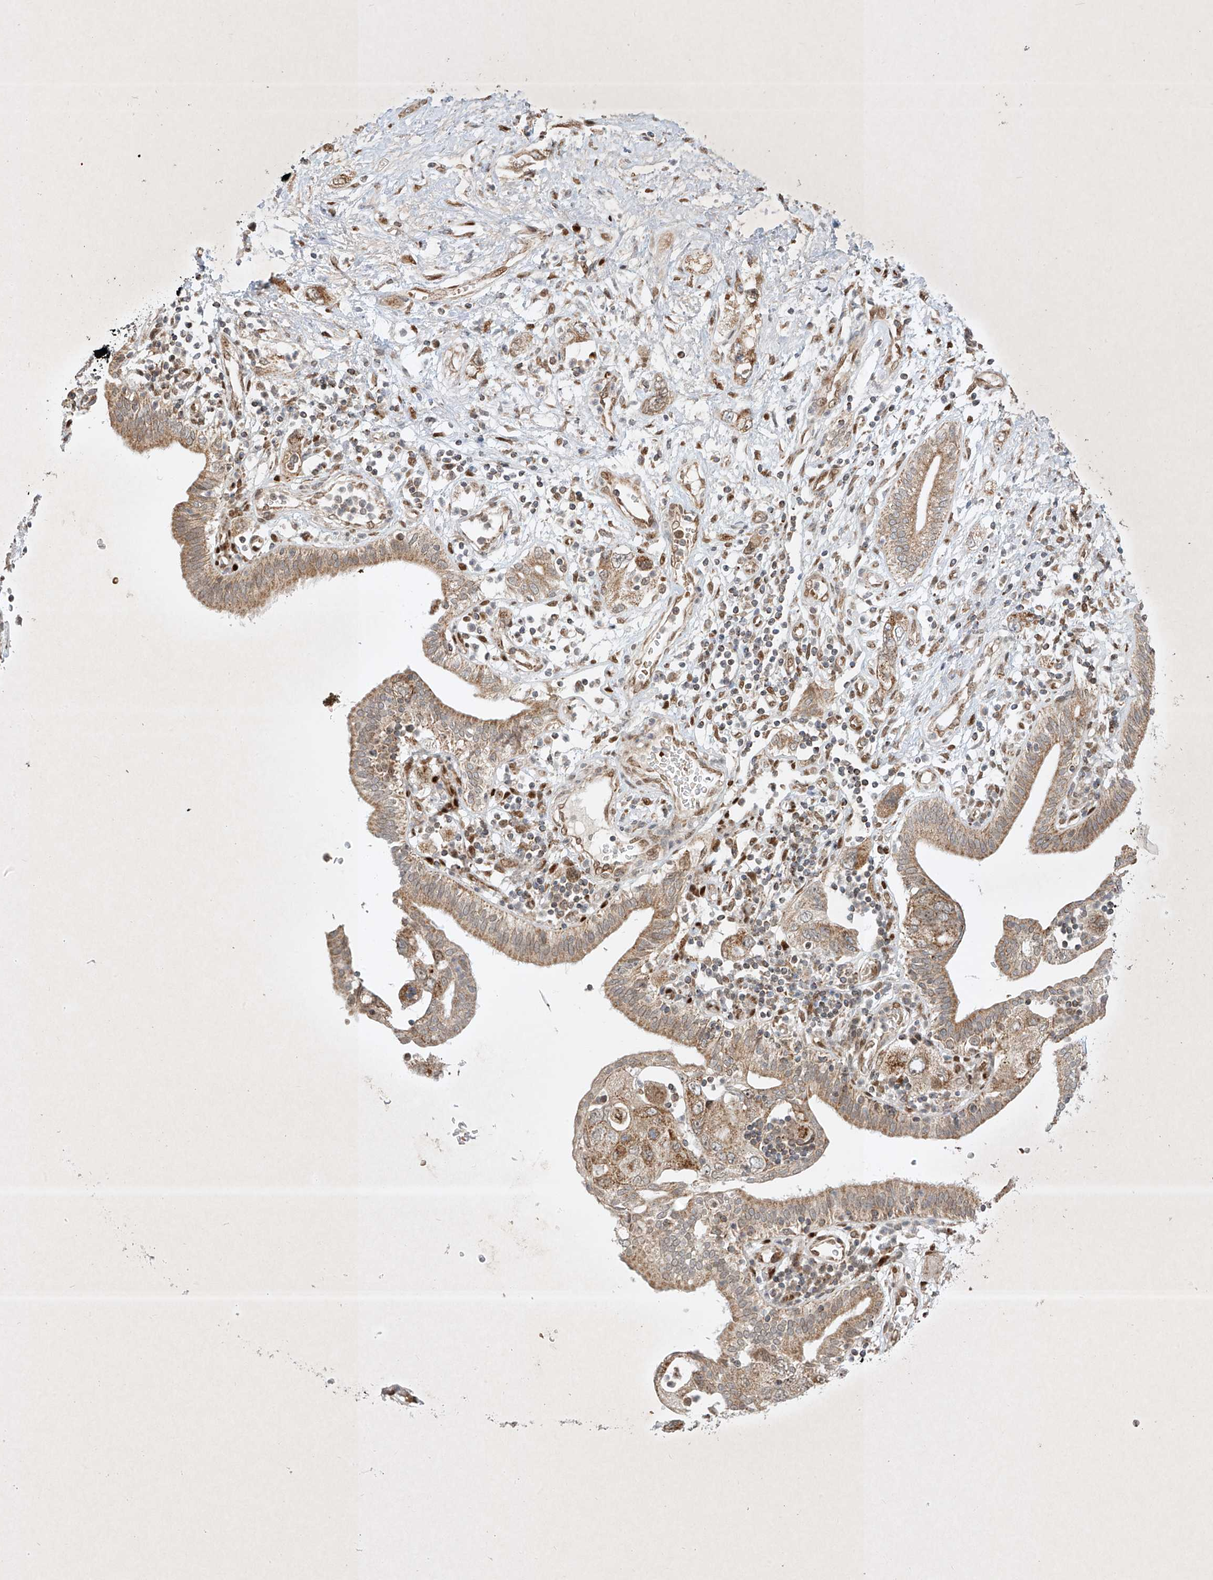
{"staining": {"intensity": "moderate", "quantity": ">75%", "location": "cytoplasmic/membranous"}, "tissue": "pancreatic cancer", "cell_type": "Tumor cells", "image_type": "cancer", "snomed": [{"axis": "morphology", "description": "Adenocarcinoma, NOS"}, {"axis": "topography", "description": "Pancreas"}], "caption": "An IHC histopathology image of neoplastic tissue is shown. Protein staining in brown highlights moderate cytoplasmic/membranous positivity in adenocarcinoma (pancreatic) within tumor cells.", "gene": "EPG5", "patient": {"sex": "female", "age": 73}}